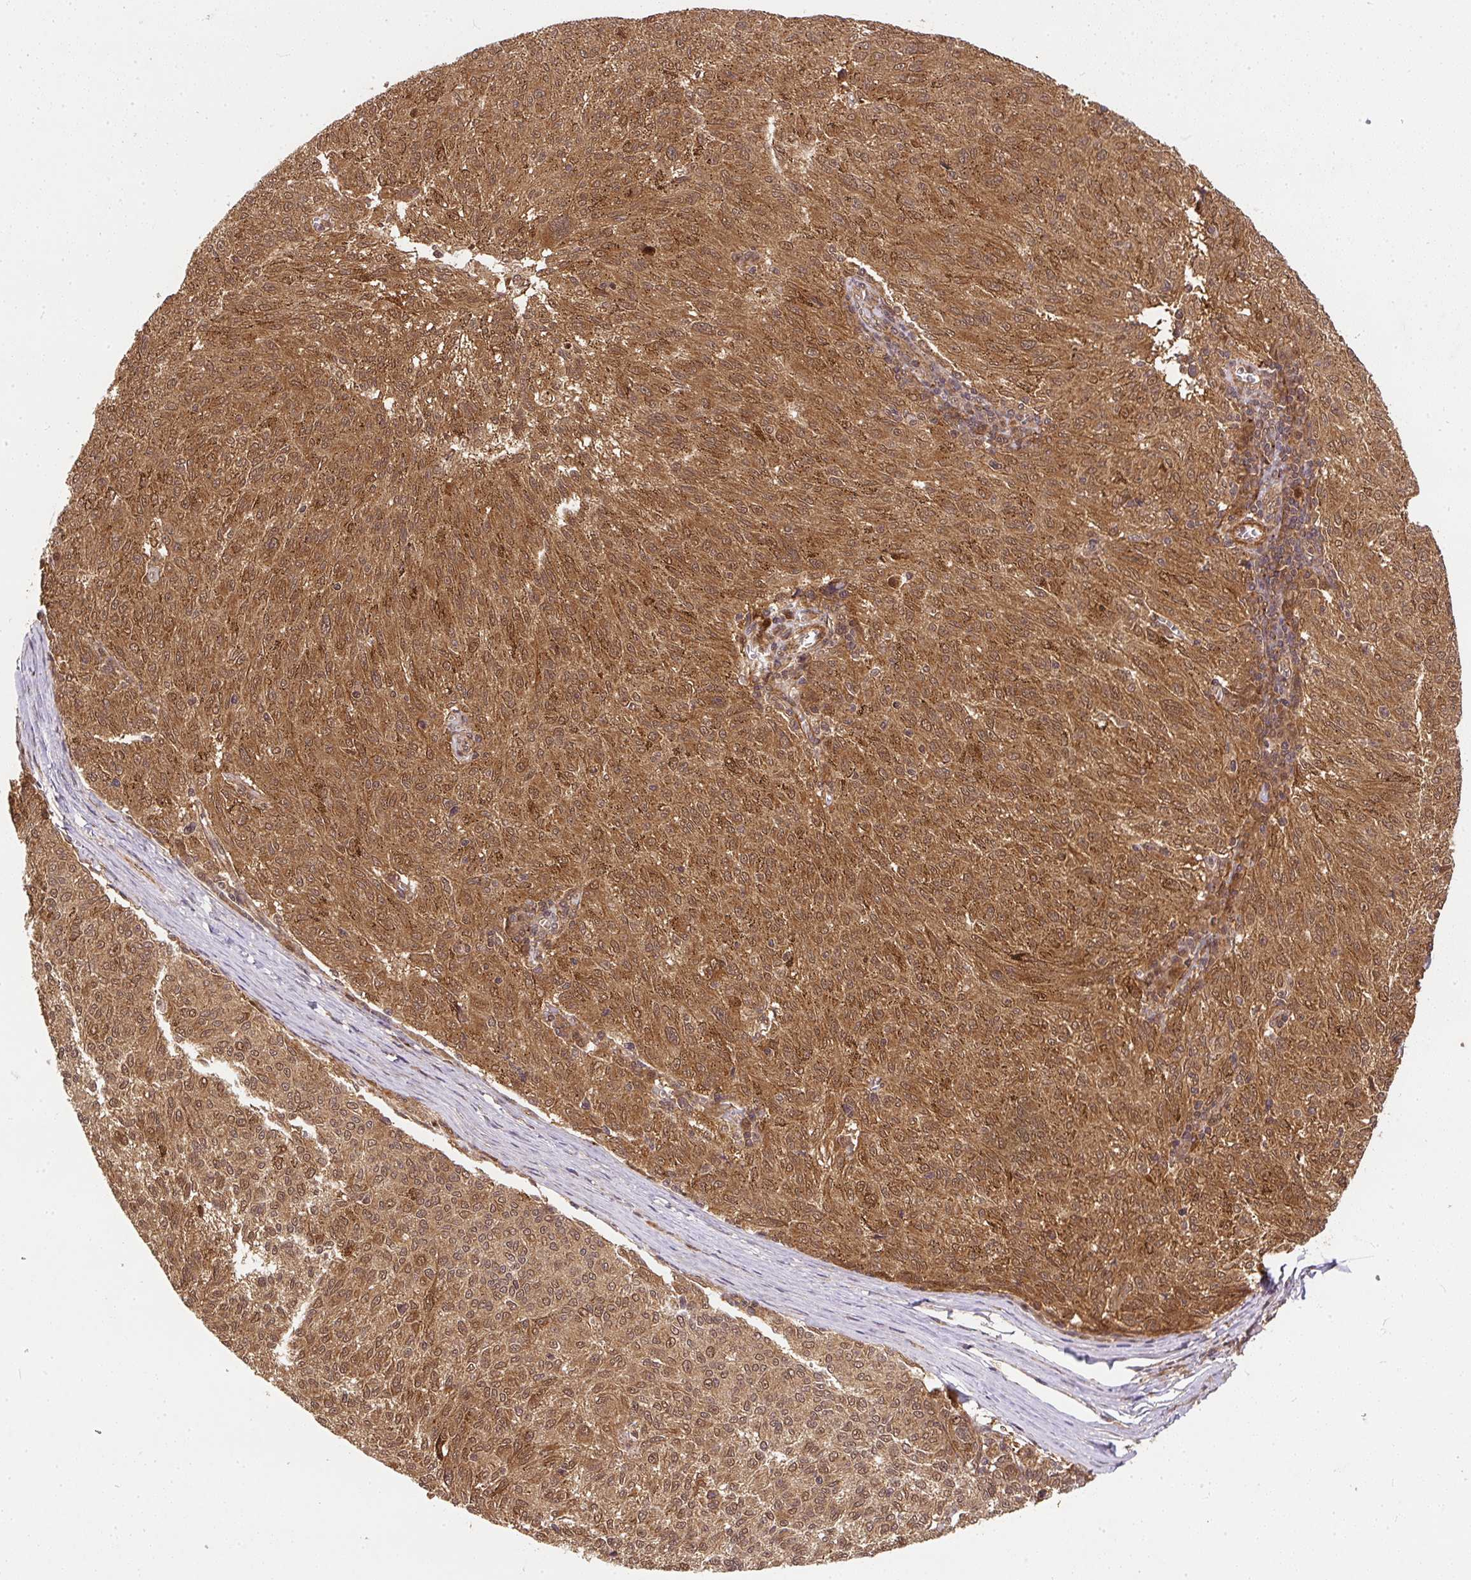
{"staining": {"intensity": "moderate", "quantity": ">75%", "location": "cytoplasmic/membranous,nuclear"}, "tissue": "melanoma", "cell_type": "Tumor cells", "image_type": "cancer", "snomed": [{"axis": "morphology", "description": "Malignant melanoma, NOS"}, {"axis": "topography", "description": "Skin"}], "caption": "Melanoma stained with DAB immunohistochemistry (IHC) shows medium levels of moderate cytoplasmic/membranous and nuclear staining in about >75% of tumor cells.", "gene": "PSMD1", "patient": {"sex": "female", "age": 72}}